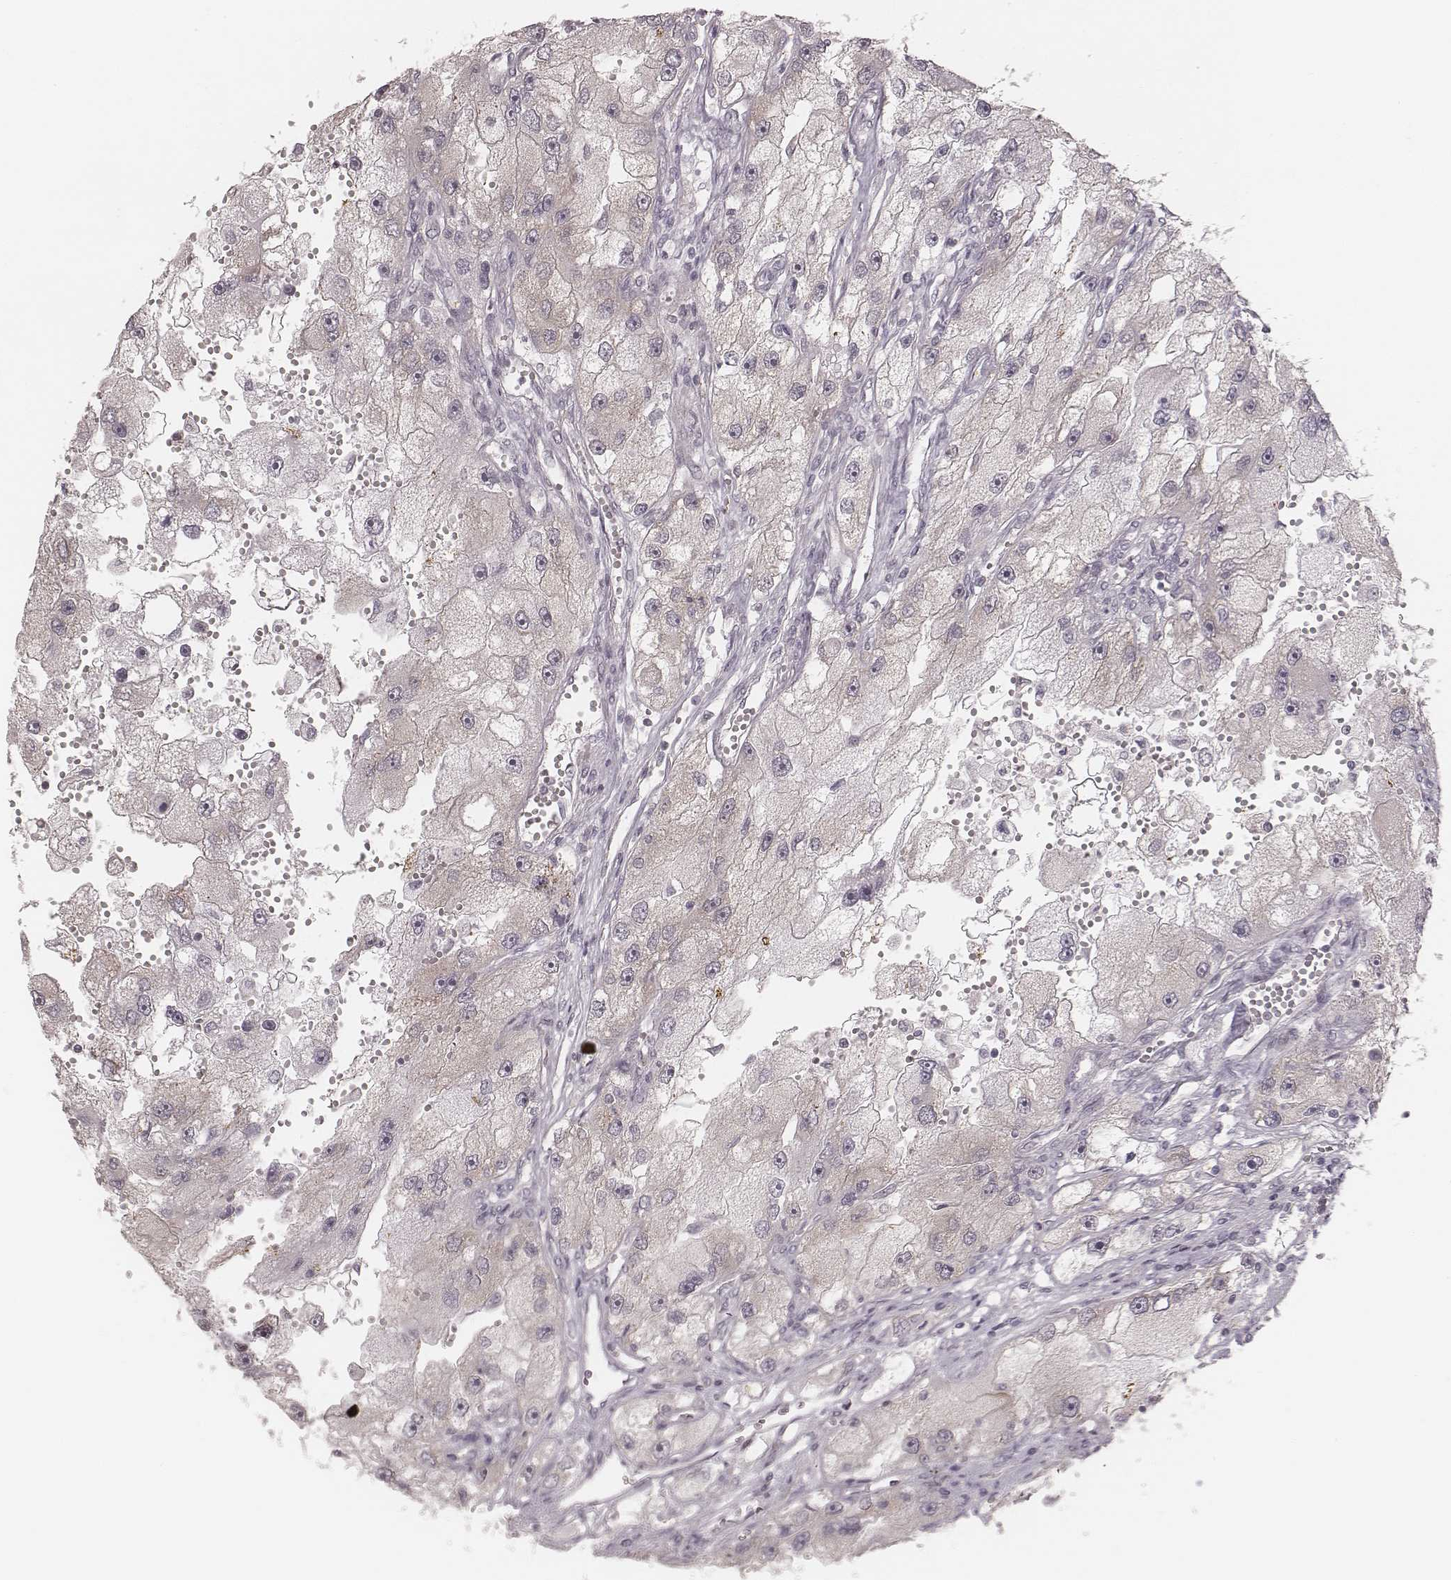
{"staining": {"intensity": "negative", "quantity": "none", "location": "none"}, "tissue": "renal cancer", "cell_type": "Tumor cells", "image_type": "cancer", "snomed": [{"axis": "morphology", "description": "Adenocarcinoma, NOS"}, {"axis": "topography", "description": "Kidney"}], "caption": "Human renal adenocarcinoma stained for a protein using immunohistochemistry reveals no expression in tumor cells.", "gene": "ACACB", "patient": {"sex": "male", "age": 63}}